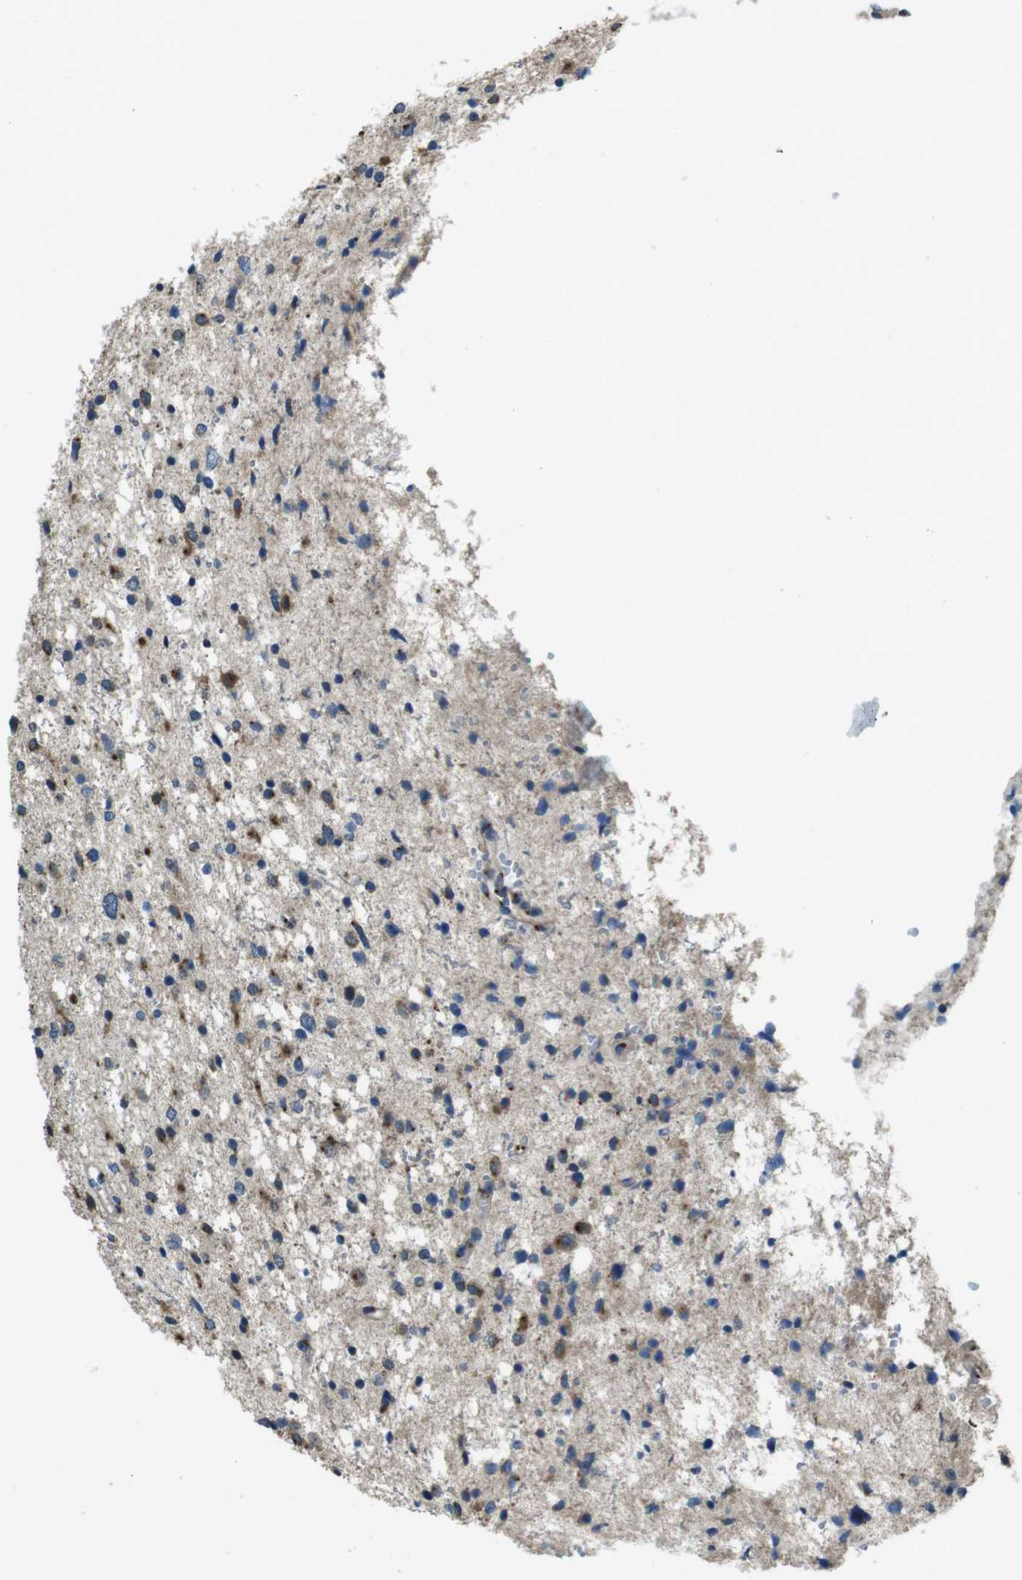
{"staining": {"intensity": "moderate", "quantity": "<25%", "location": "cytoplasmic/membranous"}, "tissue": "glioma", "cell_type": "Tumor cells", "image_type": "cancer", "snomed": [{"axis": "morphology", "description": "Glioma, malignant, Low grade"}, {"axis": "topography", "description": "Brain"}], "caption": "High-power microscopy captured an IHC histopathology image of glioma, revealing moderate cytoplasmic/membranous staining in about <25% of tumor cells. Immunohistochemistry (ihc) stains the protein in brown and the nuclei are stained blue.", "gene": "RAB6A", "patient": {"sex": "female", "age": 37}}